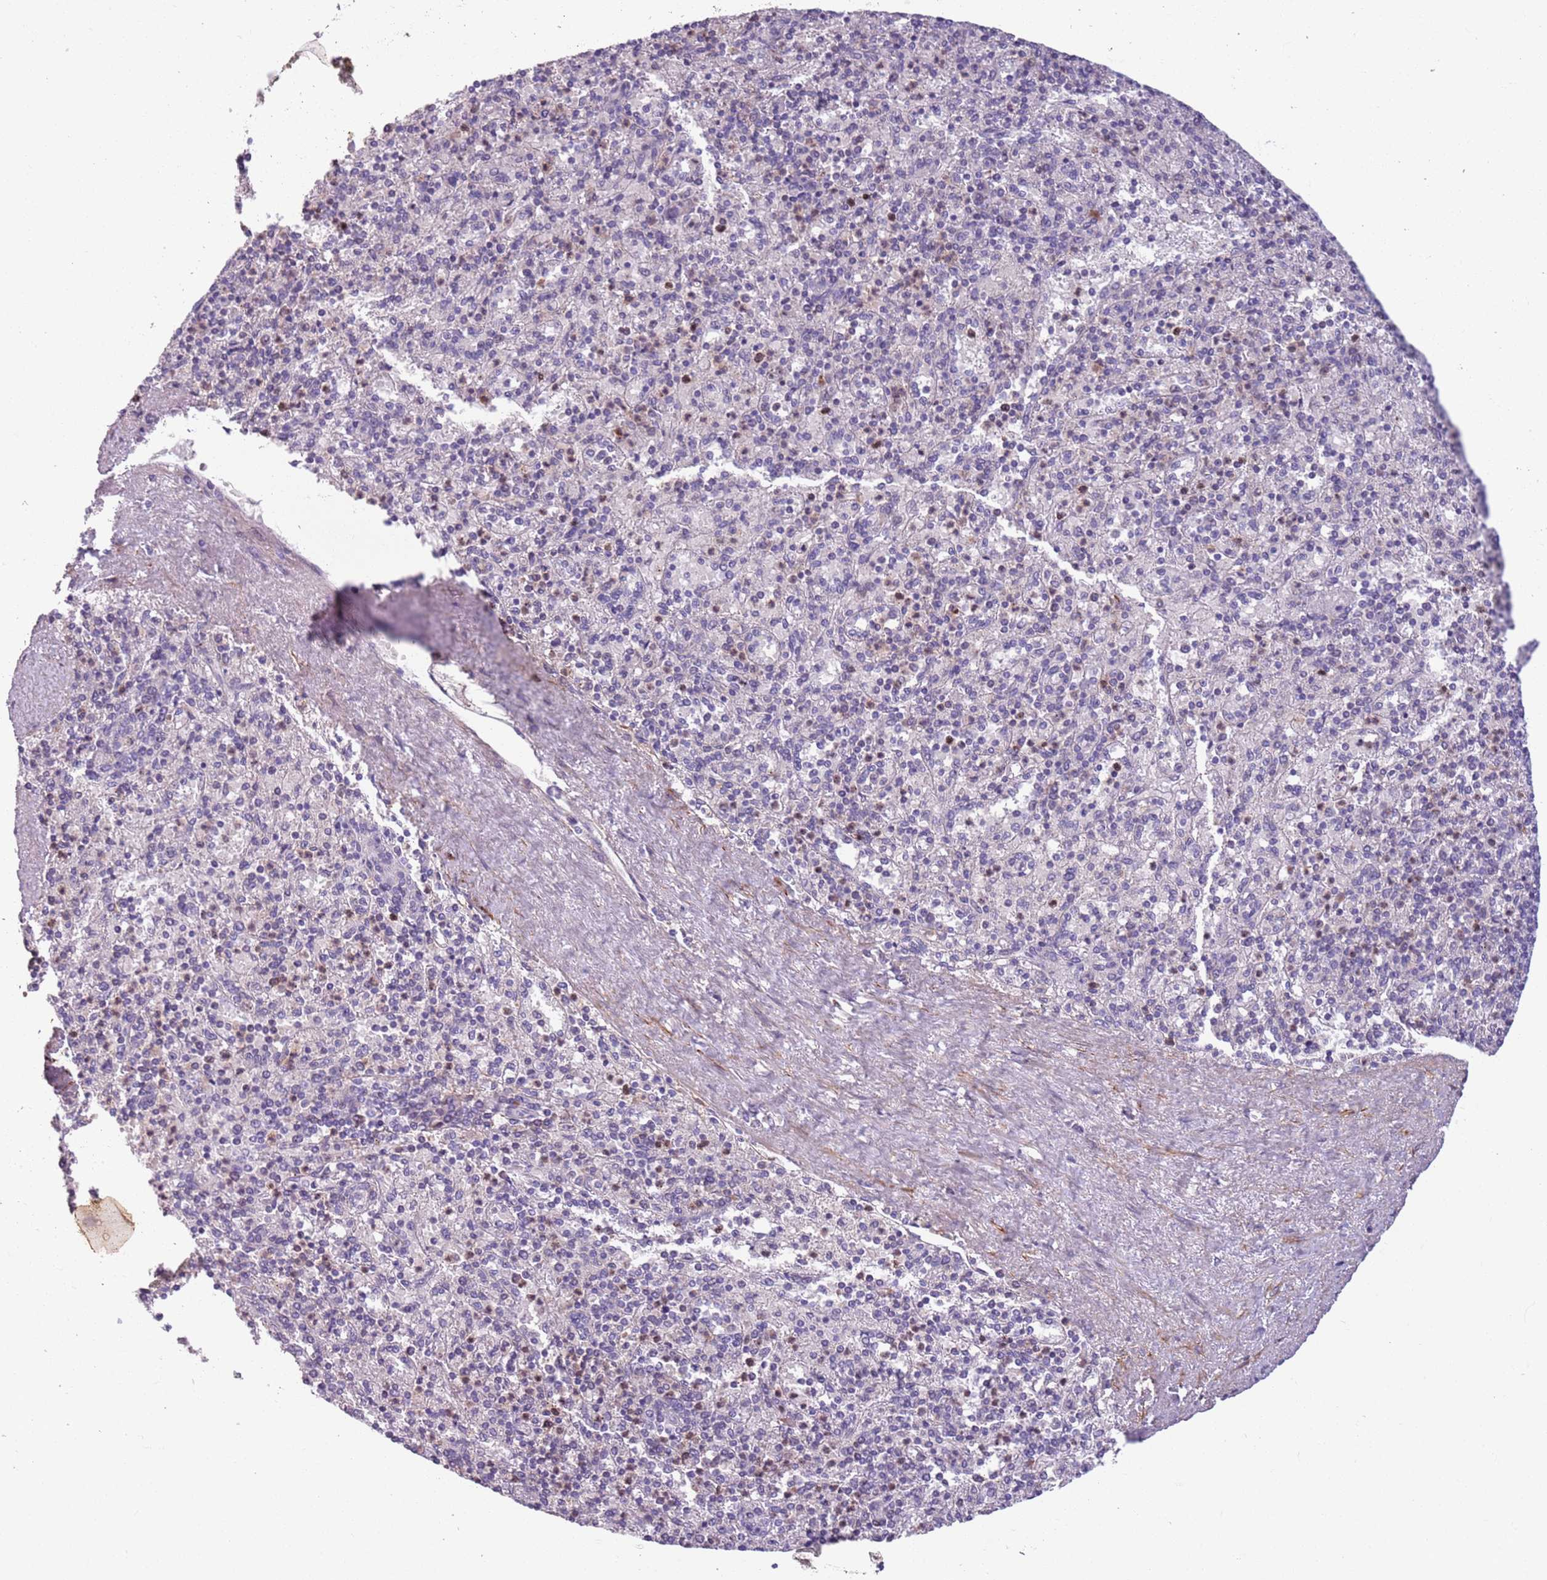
{"staining": {"intensity": "moderate", "quantity": "<25%", "location": "cytoplasmic/membranous"}, "tissue": "spleen", "cell_type": "Cells in red pulp", "image_type": "normal", "snomed": [{"axis": "morphology", "description": "Normal tissue, NOS"}, {"axis": "topography", "description": "Spleen"}], "caption": "This image displays unremarkable spleen stained with immunohistochemistry (IHC) to label a protein in brown. The cytoplasmic/membranous of cells in red pulp show moderate positivity for the protein. Nuclei are counter-stained blue.", "gene": "JAML", "patient": {"sex": "male", "age": 82}}